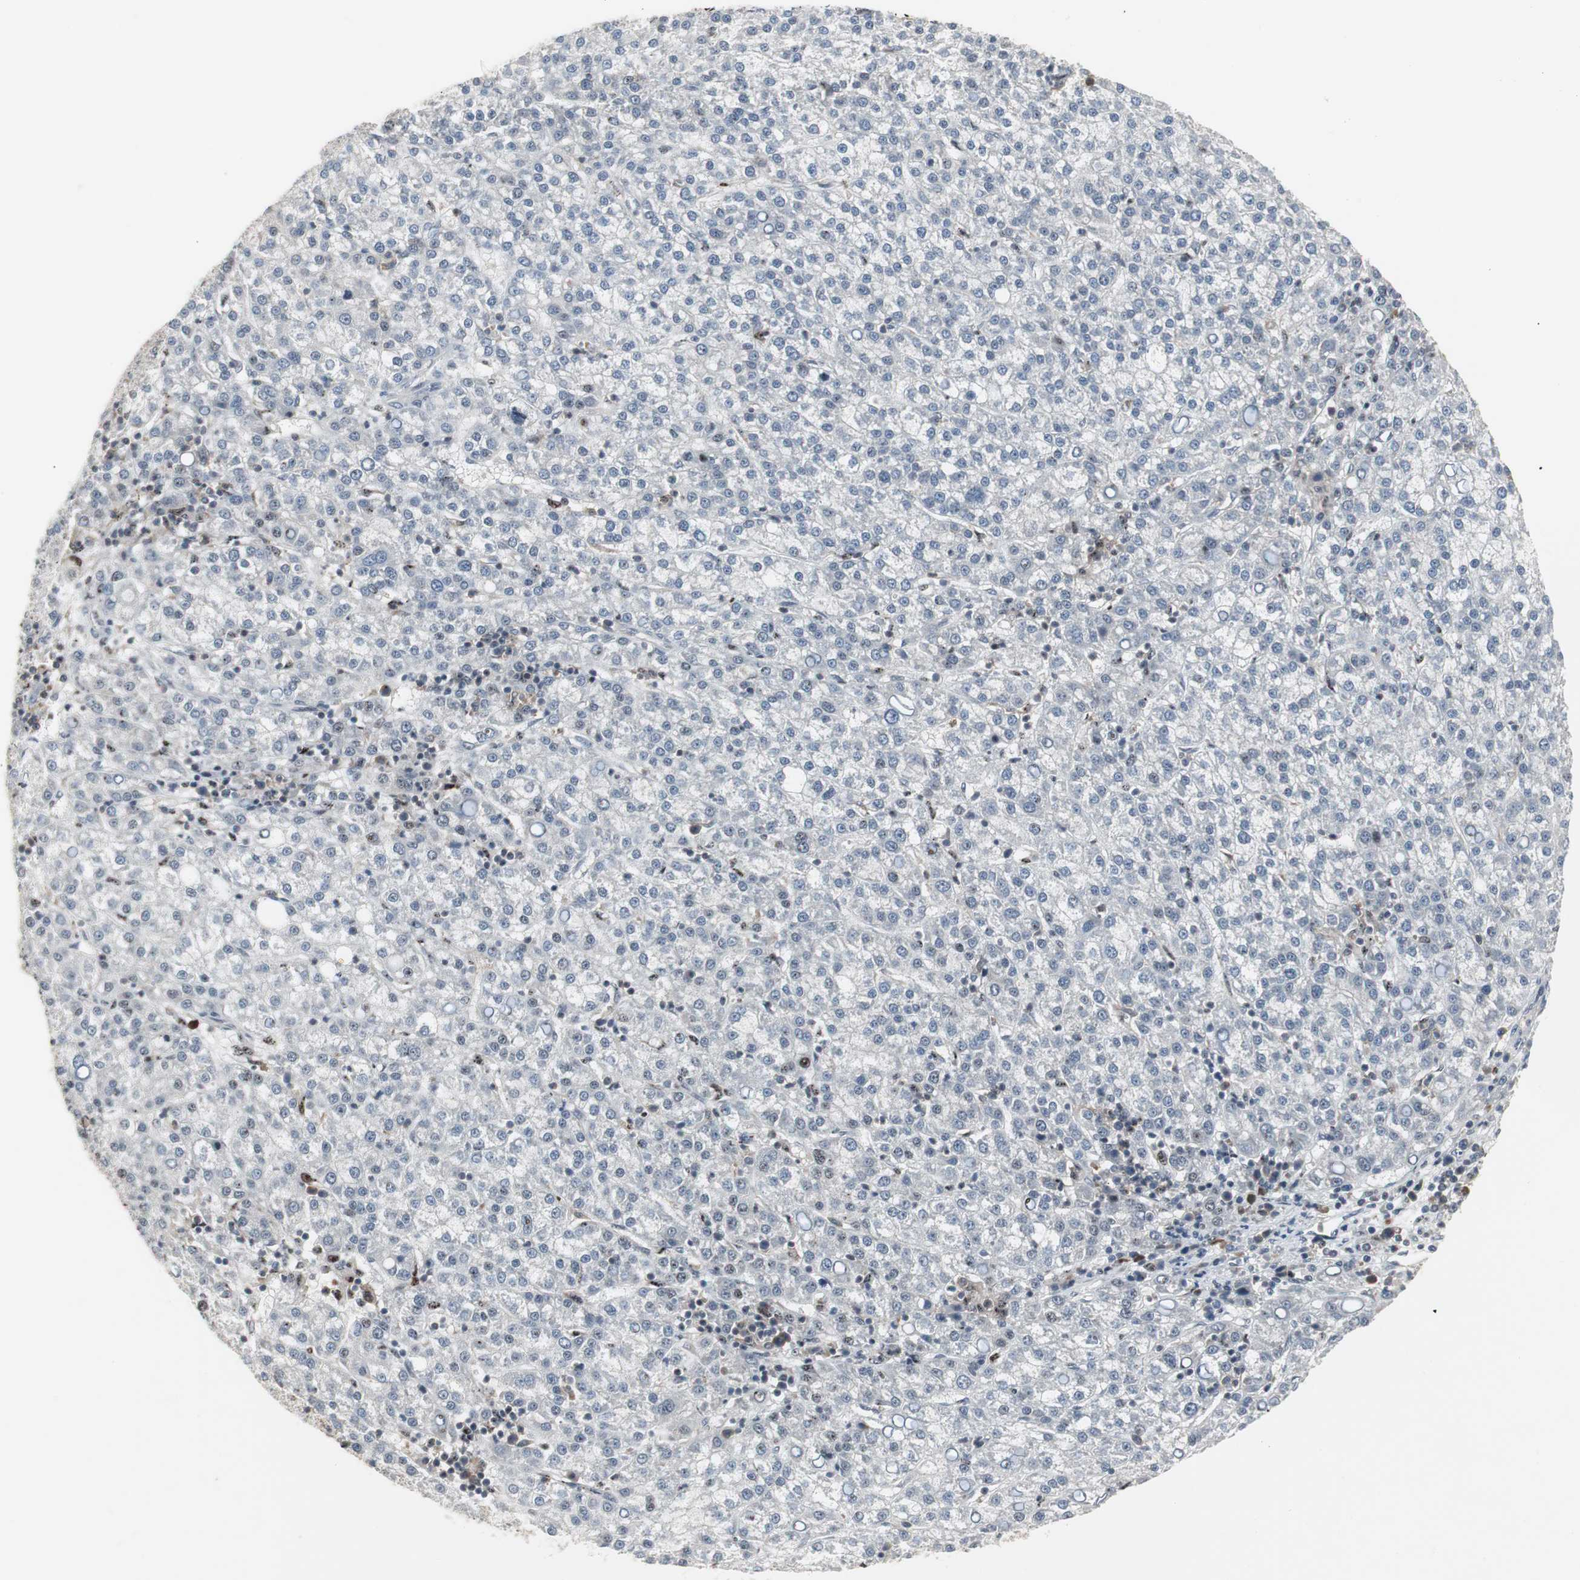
{"staining": {"intensity": "negative", "quantity": "none", "location": "none"}, "tissue": "liver cancer", "cell_type": "Tumor cells", "image_type": "cancer", "snomed": [{"axis": "morphology", "description": "Carcinoma, Hepatocellular, NOS"}, {"axis": "topography", "description": "Liver"}], "caption": "There is no significant staining in tumor cells of hepatocellular carcinoma (liver).", "gene": "GRK2", "patient": {"sex": "female", "age": 58}}